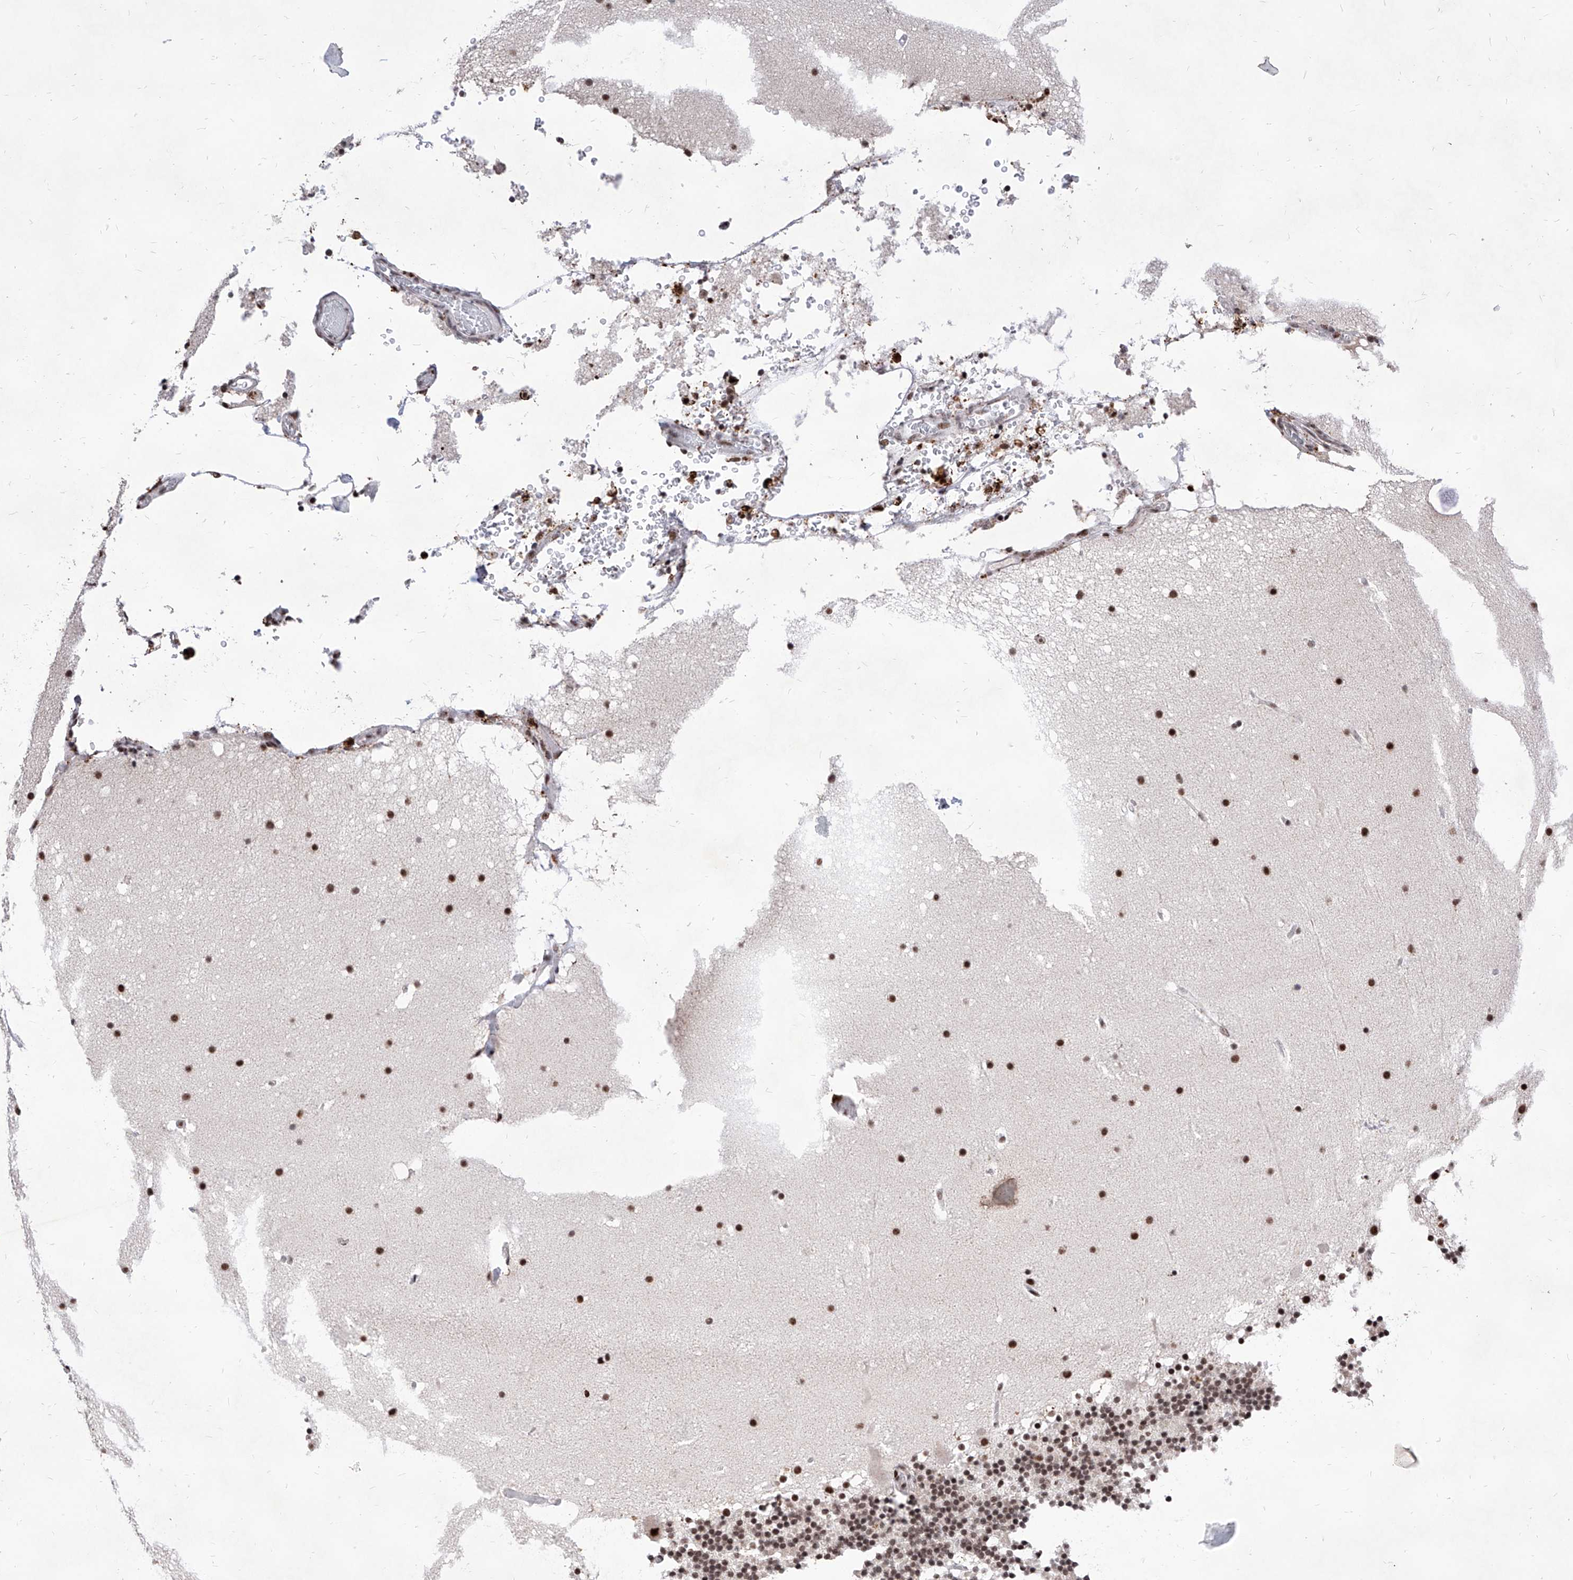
{"staining": {"intensity": "moderate", "quantity": ">75%", "location": "cytoplasmic/membranous,nuclear"}, "tissue": "cerebellum", "cell_type": "Cells in granular layer", "image_type": "normal", "snomed": [{"axis": "morphology", "description": "Normal tissue, NOS"}, {"axis": "topography", "description": "Cerebellum"}], "caption": "Immunohistochemical staining of normal cerebellum reveals moderate cytoplasmic/membranous,nuclear protein expression in approximately >75% of cells in granular layer.", "gene": "PHF5A", "patient": {"sex": "male", "age": 57}}